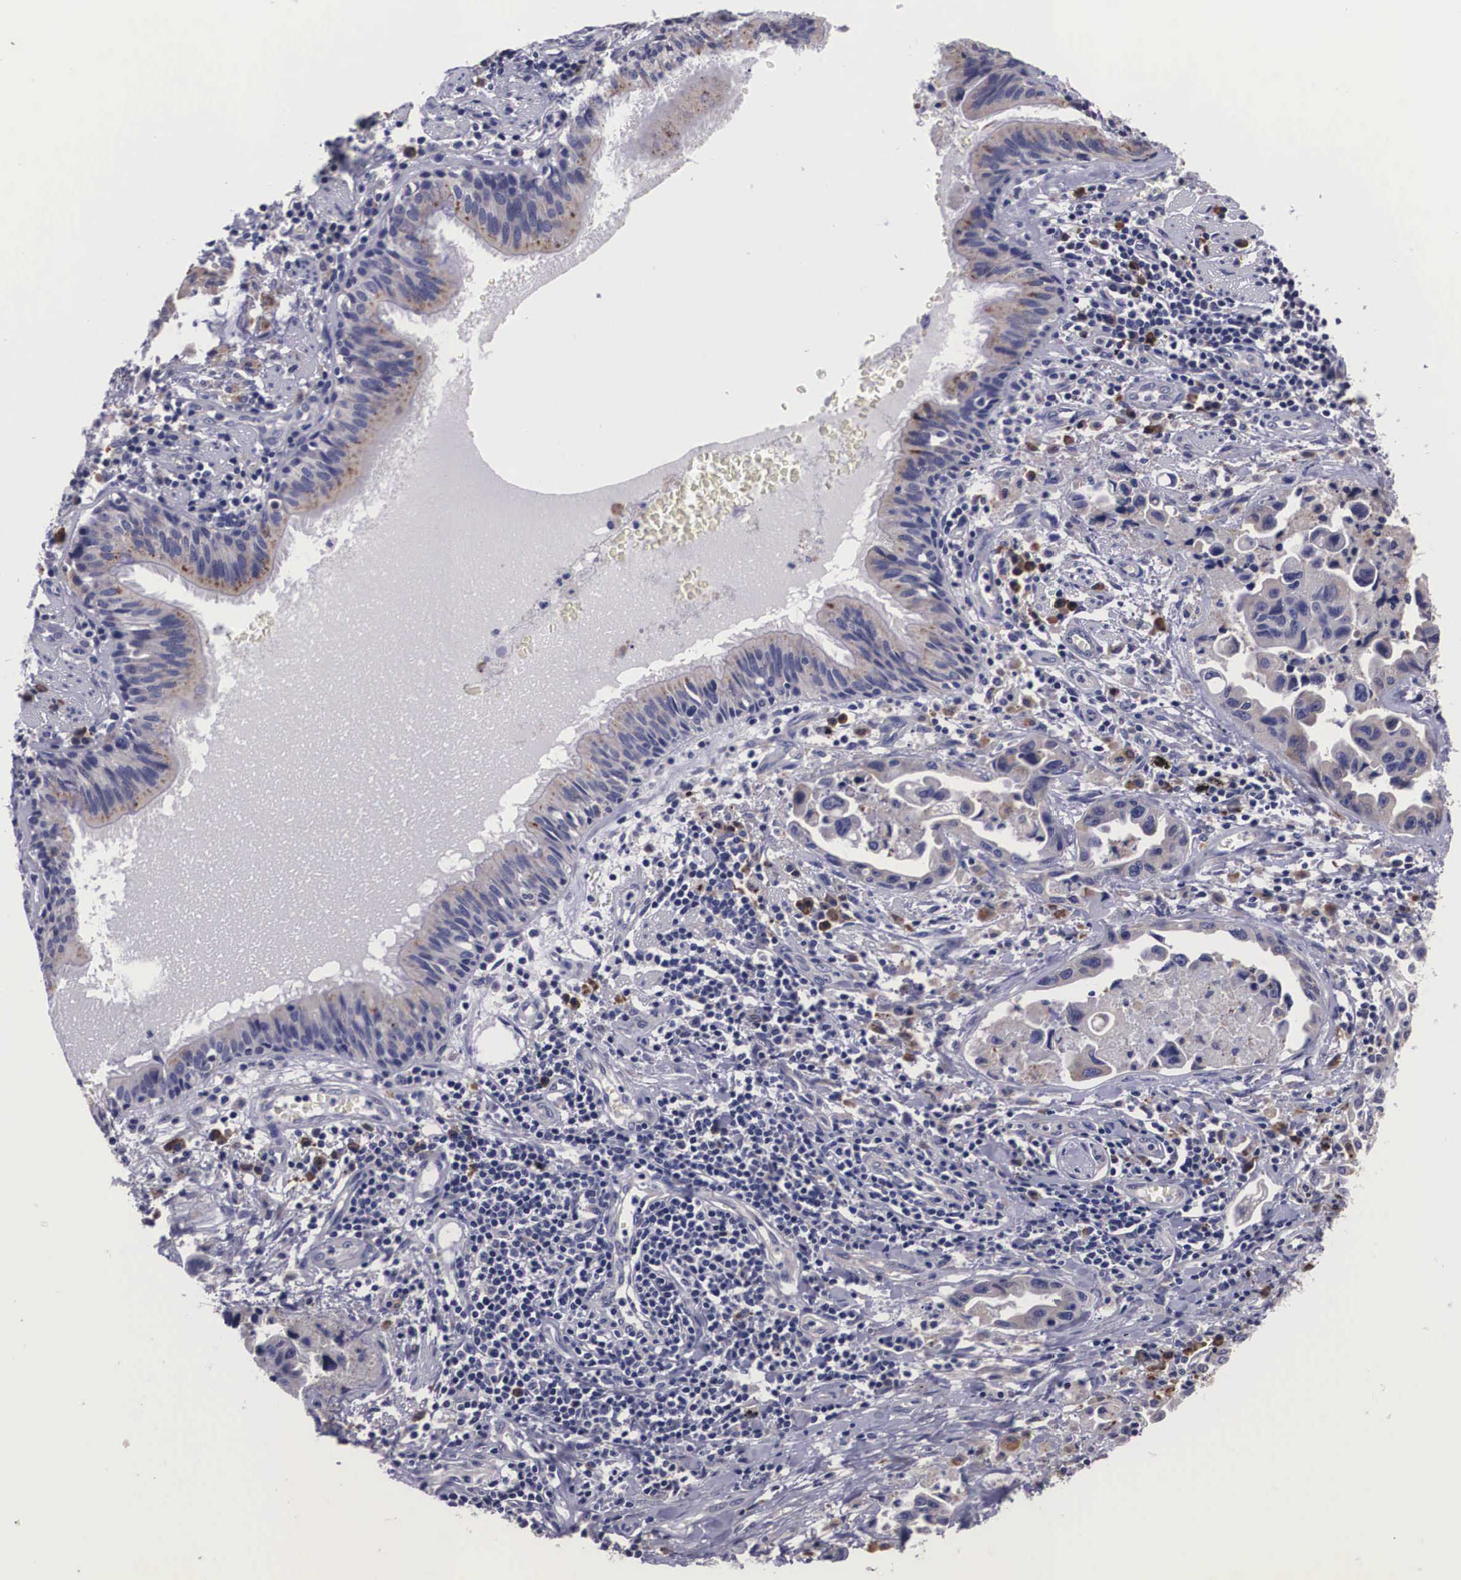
{"staining": {"intensity": "weak", "quantity": "<25%", "location": "cytoplasmic/membranous"}, "tissue": "lung cancer", "cell_type": "Tumor cells", "image_type": "cancer", "snomed": [{"axis": "morphology", "description": "Adenocarcinoma, NOS"}, {"axis": "topography", "description": "Lung"}], "caption": "The histopathology image demonstrates no staining of tumor cells in lung cancer. (IHC, brightfield microscopy, high magnification).", "gene": "CRELD2", "patient": {"sex": "male", "age": 64}}